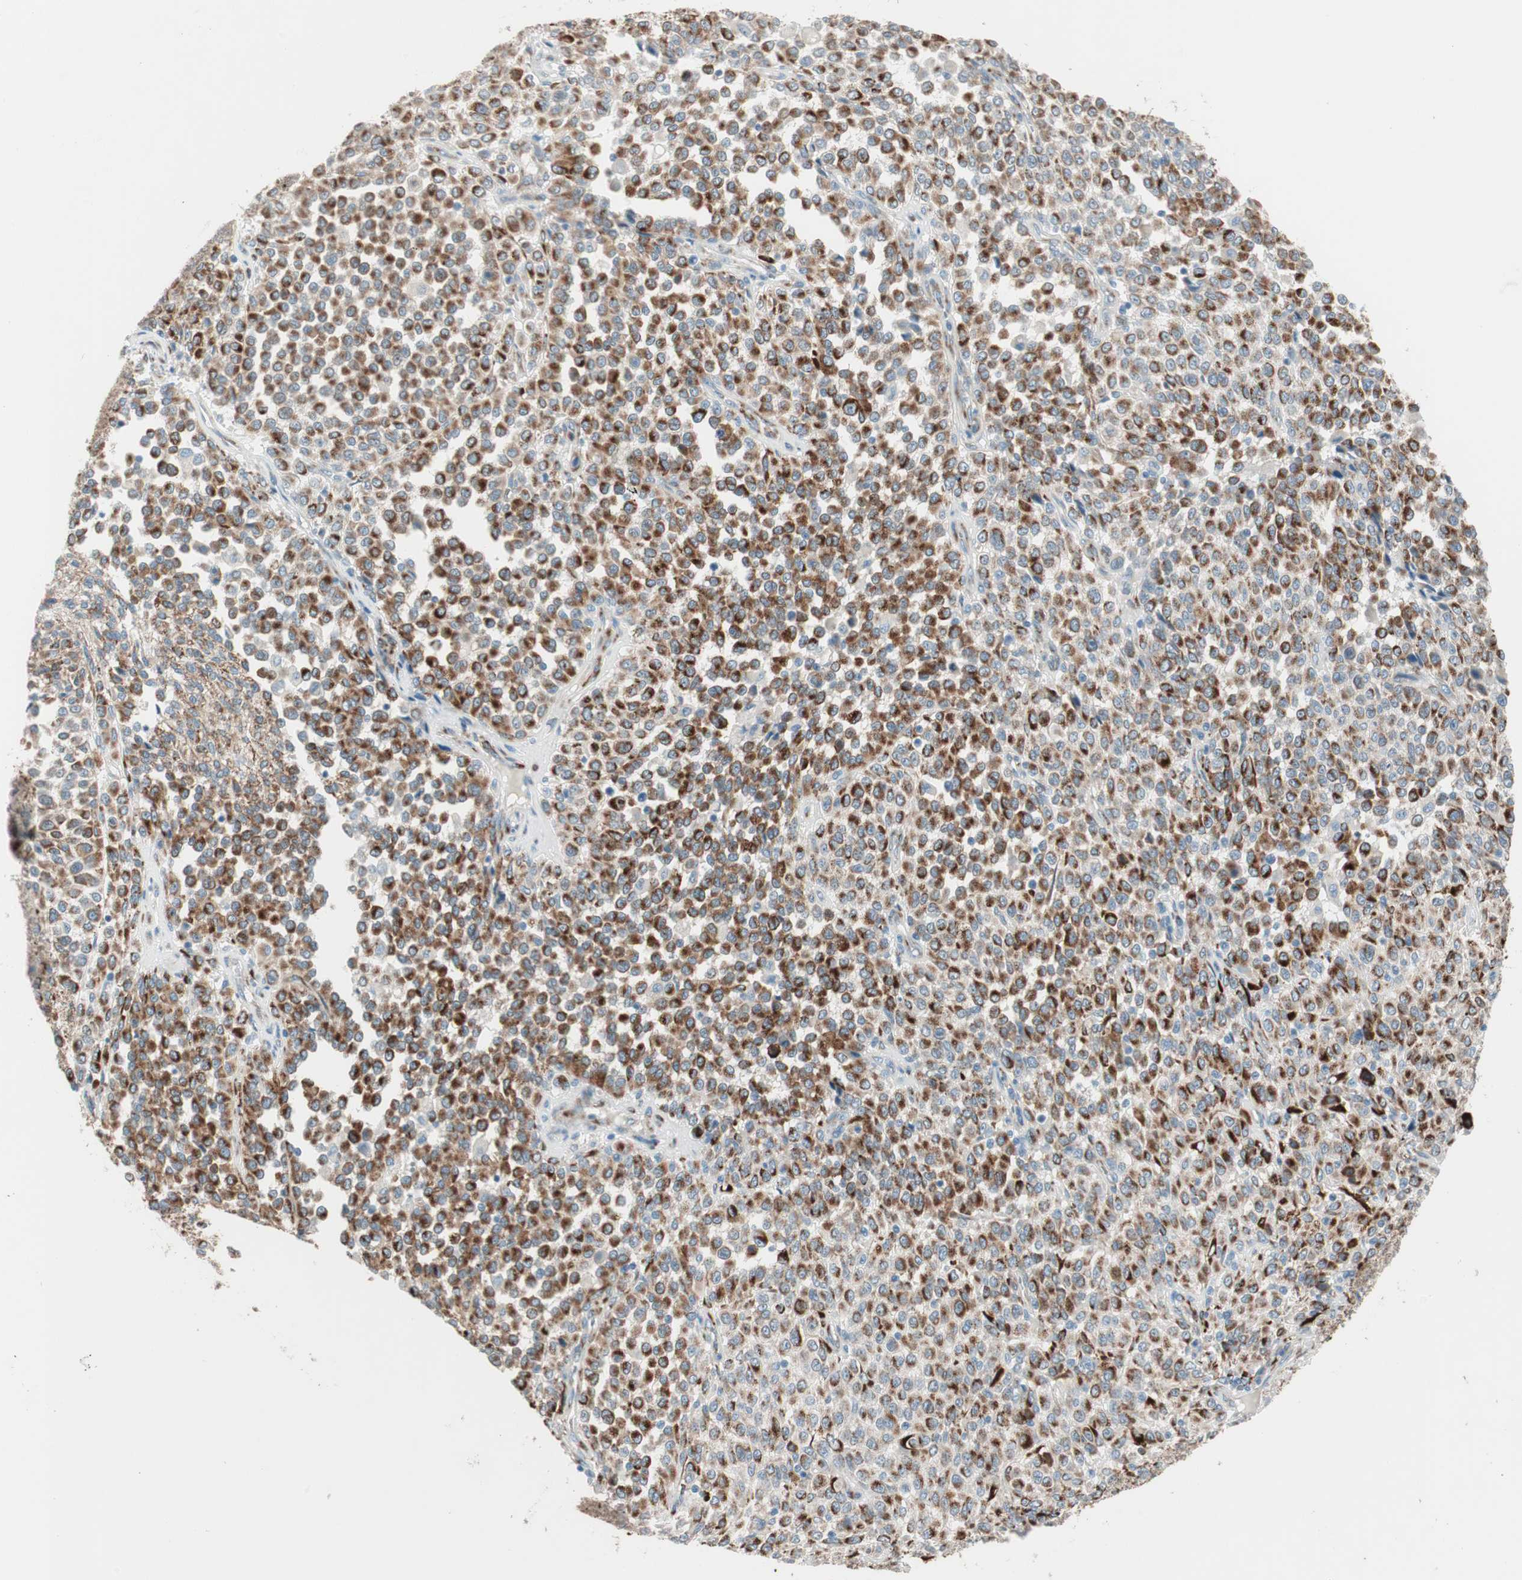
{"staining": {"intensity": "strong", "quantity": ">75%", "location": "cytoplasmic/membranous"}, "tissue": "melanoma", "cell_type": "Tumor cells", "image_type": "cancer", "snomed": [{"axis": "morphology", "description": "Malignant melanoma, Metastatic site"}, {"axis": "topography", "description": "Pancreas"}], "caption": "Melanoma stained for a protein exhibits strong cytoplasmic/membranous positivity in tumor cells.", "gene": "P4HTM", "patient": {"sex": "female", "age": 30}}